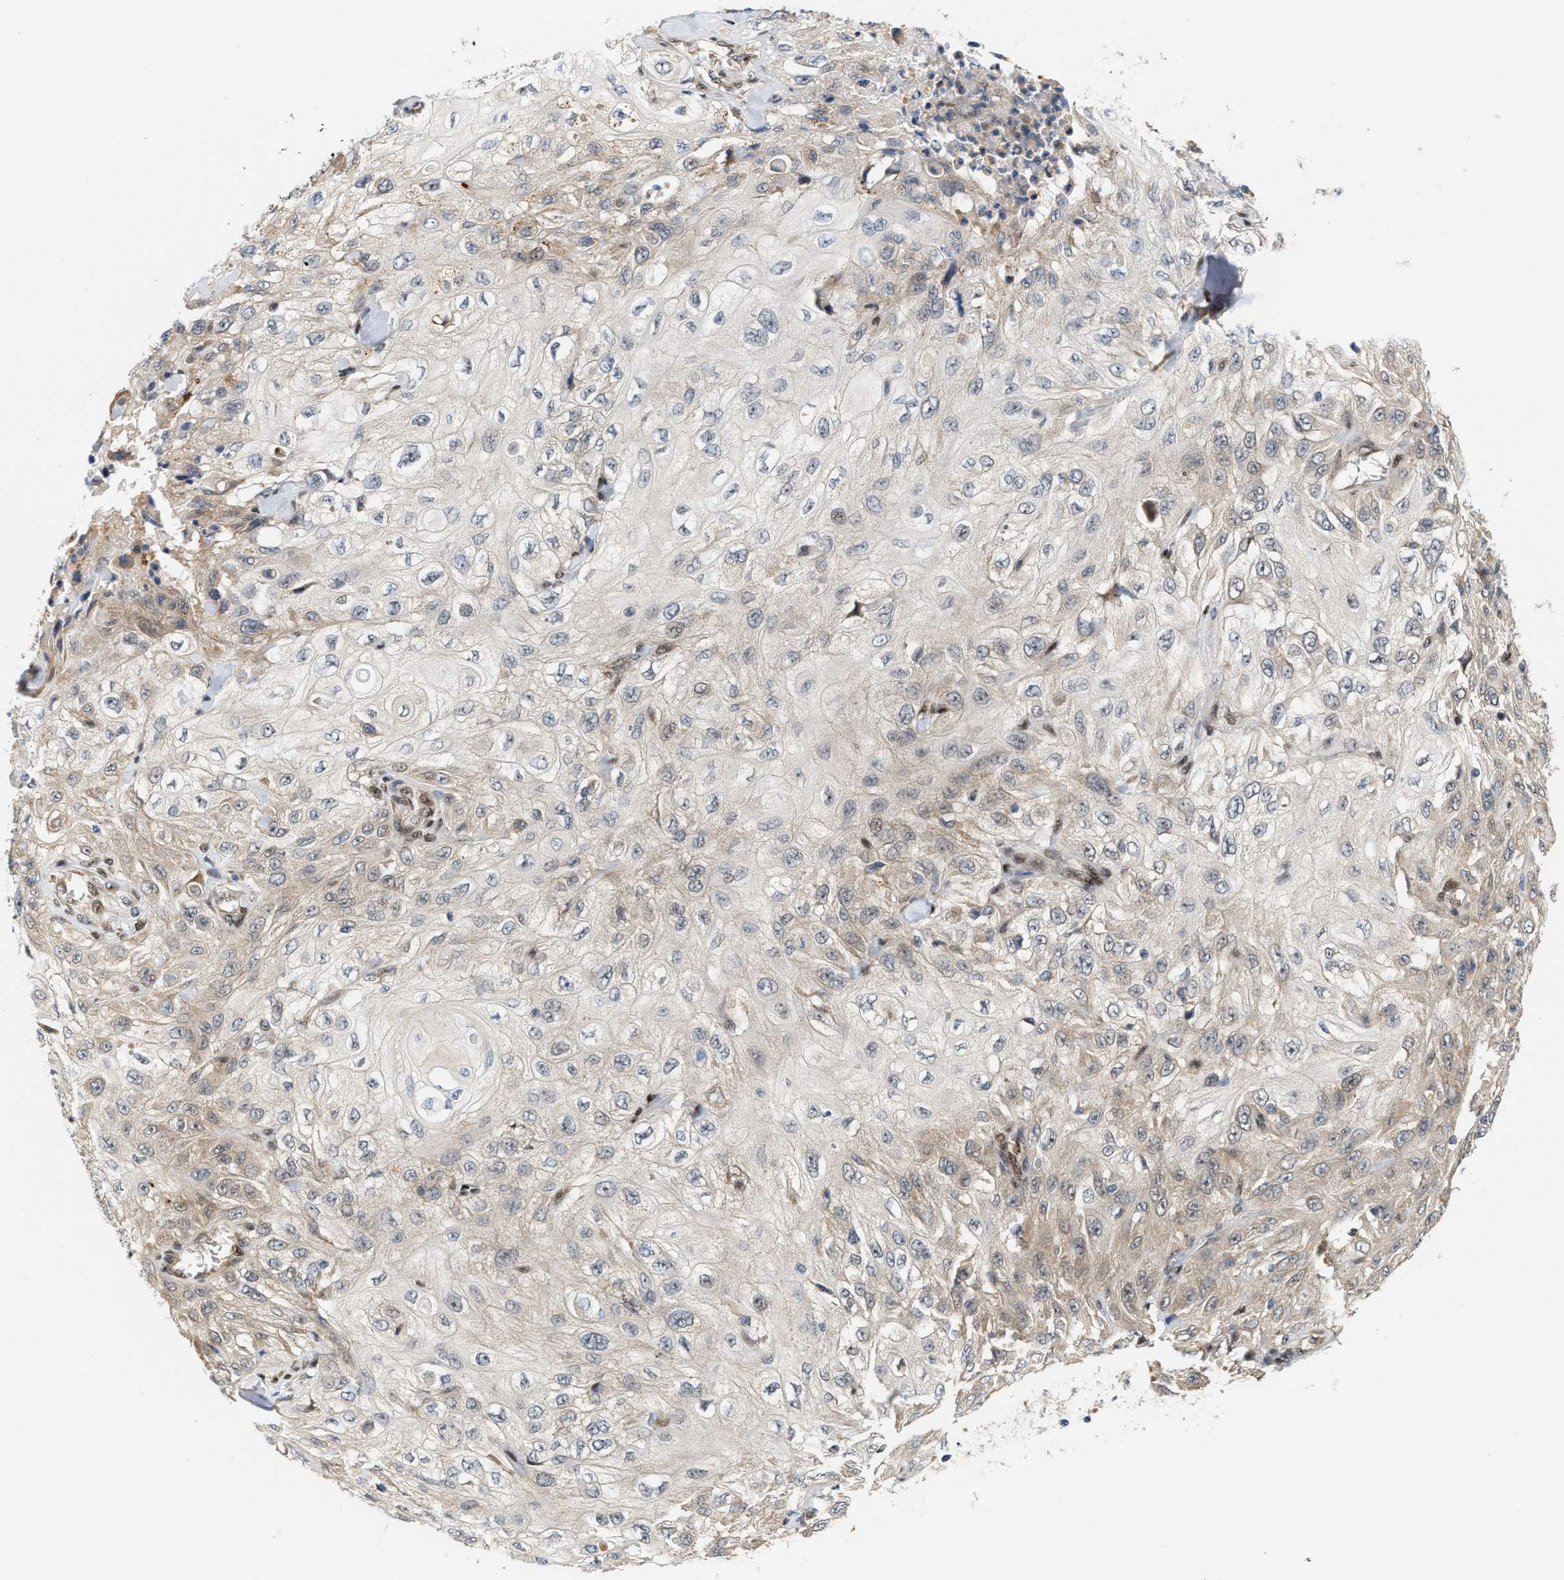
{"staining": {"intensity": "weak", "quantity": "<25%", "location": "cytoplasmic/membranous"}, "tissue": "skin cancer", "cell_type": "Tumor cells", "image_type": "cancer", "snomed": [{"axis": "morphology", "description": "Squamous cell carcinoma, NOS"}, {"axis": "morphology", "description": "Squamous cell carcinoma, metastatic, NOS"}, {"axis": "topography", "description": "Skin"}, {"axis": "topography", "description": "Lymph node"}], "caption": "IHC of human metastatic squamous cell carcinoma (skin) exhibits no expression in tumor cells. (DAB IHC with hematoxylin counter stain).", "gene": "TCF4", "patient": {"sex": "male", "age": 75}}